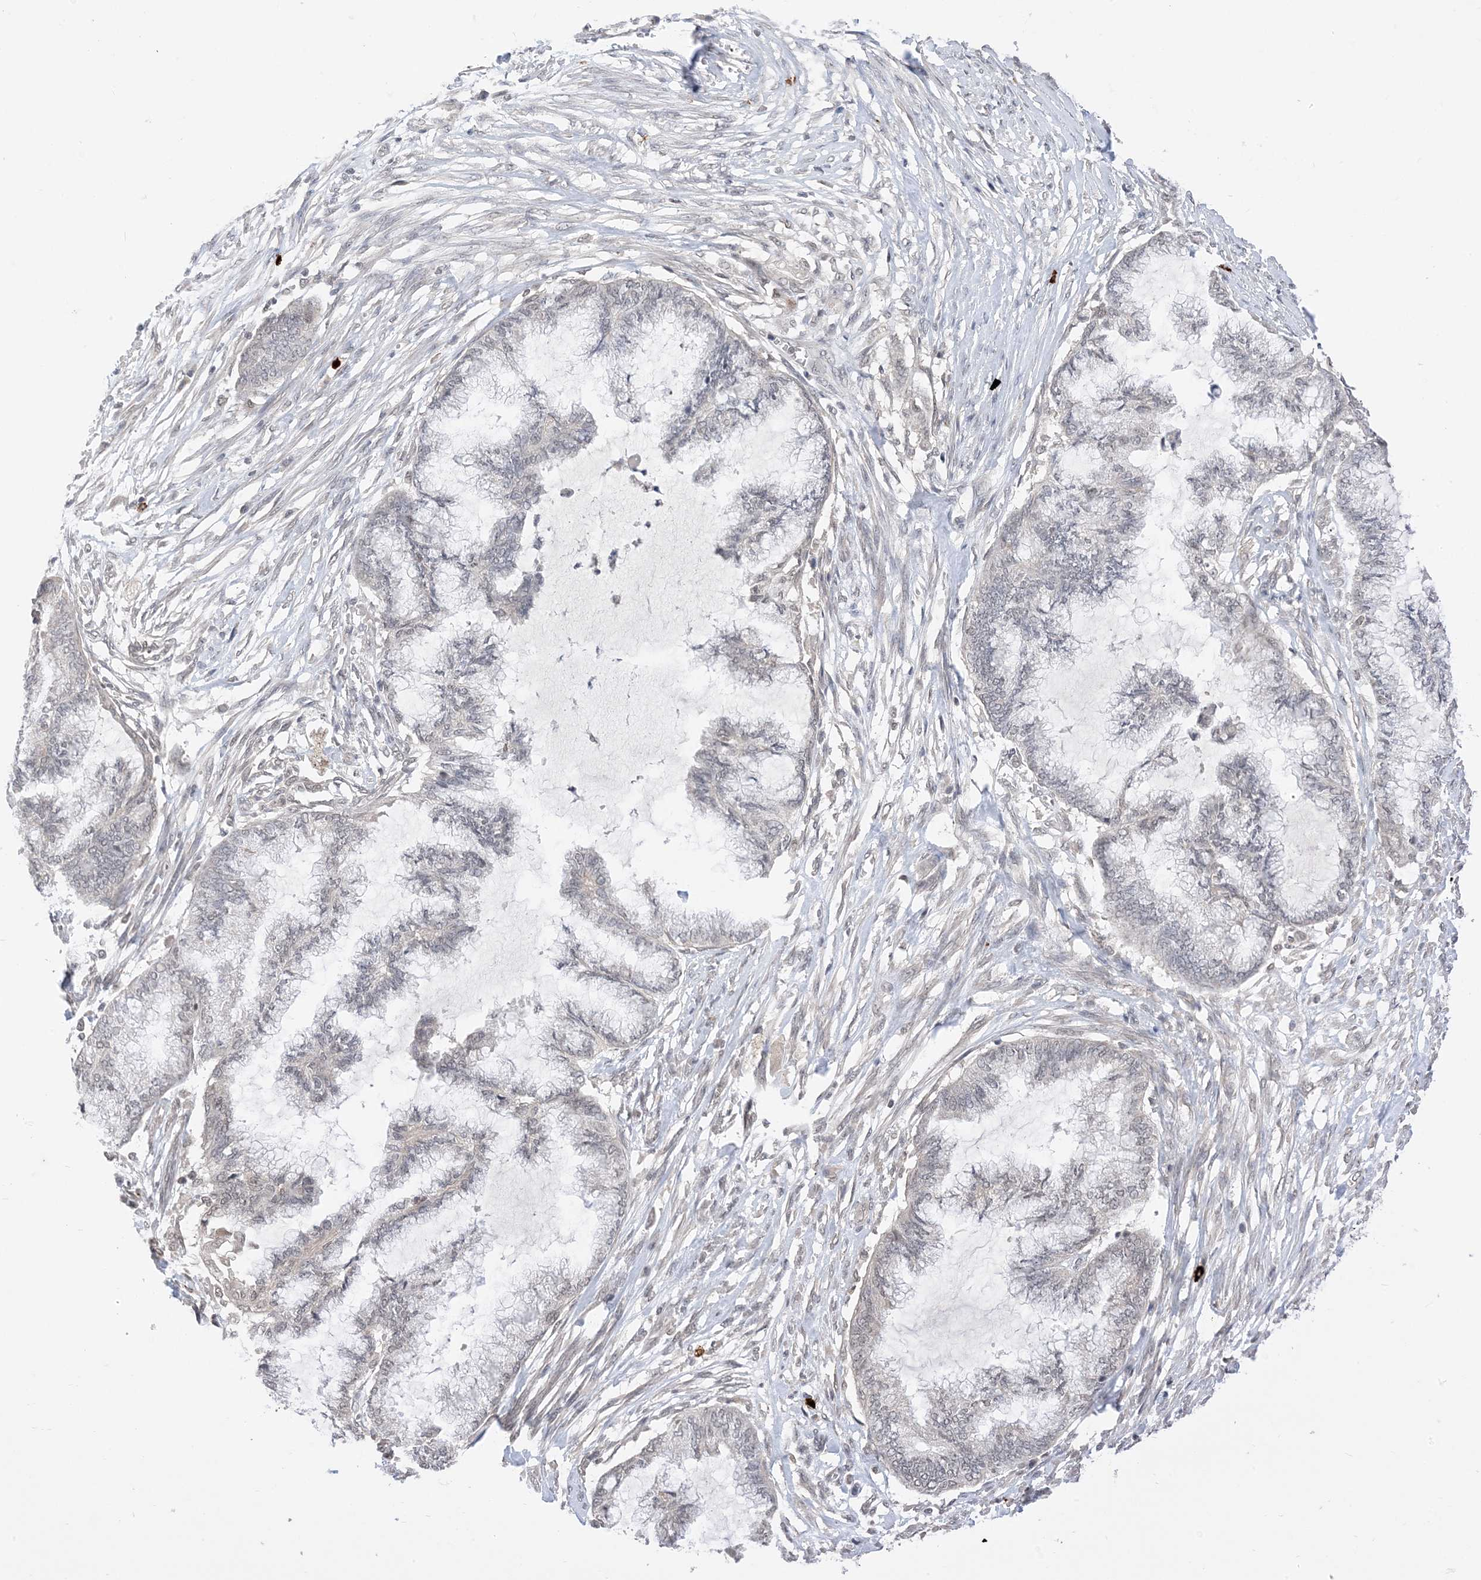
{"staining": {"intensity": "negative", "quantity": "none", "location": "none"}, "tissue": "endometrial cancer", "cell_type": "Tumor cells", "image_type": "cancer", "snomed": [{"axis": "morphology", "description": "Adenocarcinoma, NOS"}, {"axis": "topography", "description": "Endometrium"}], "caption": "Tumor cells show no significant protein positivity in endometrial adenocarcinoma.", "gene": "RANBP9", "patient": {"sex": "female", "age": 86}}